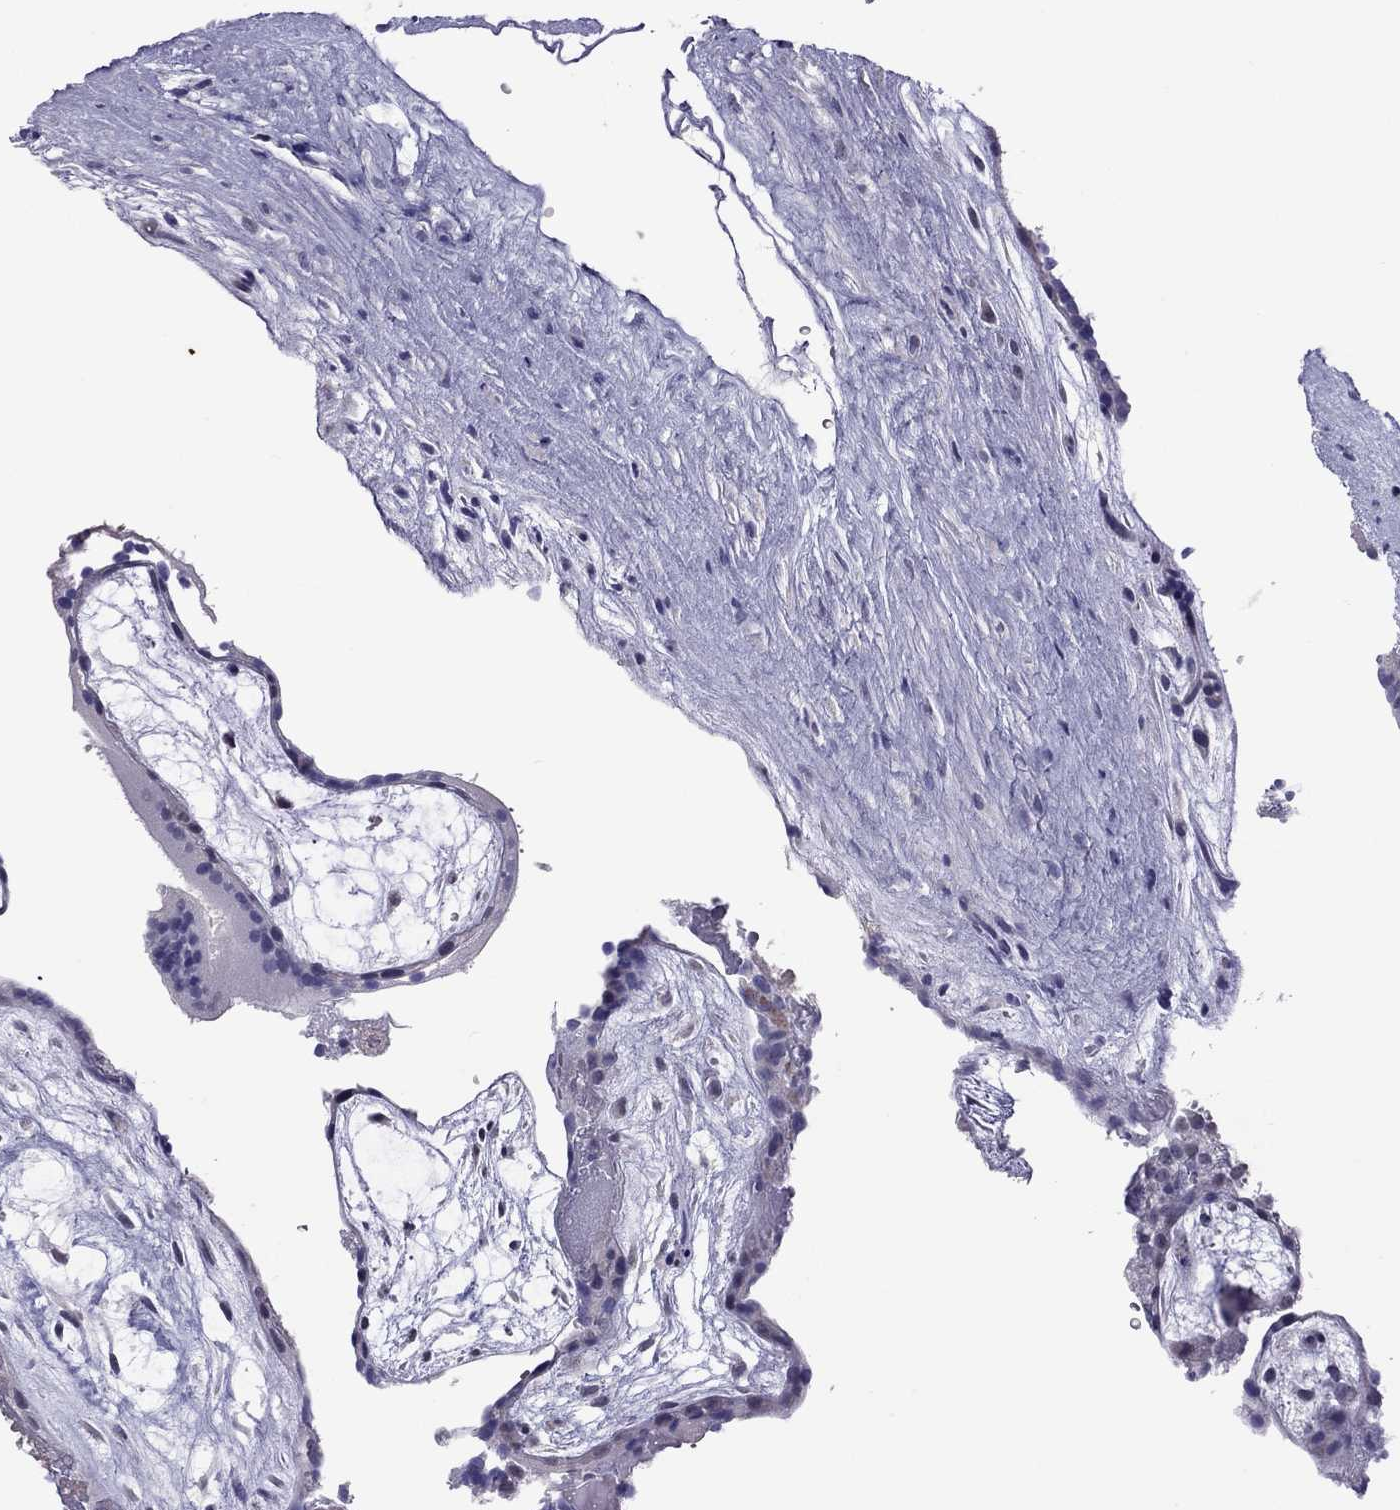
{"staining": {"intensity": "negative", "quantity": "none", "location": "none"}, "tissue": "placenta", "cell_type": "Decidual cells", "image_type": "normal", "snomed": [{"axis": "morphology", "description": "Normal tissue, NOS"}, {"axis": "topography", "description": "Placenta"}], "caption": "A high-resolution image shows IHC staining of unremarkable placenta, which shows no significant staining in decidual cells. (IHC, brightfield microscopy, high magnification).", "gene": "PPP1R3A", "patient": {"sex": "female", "age": 19}}